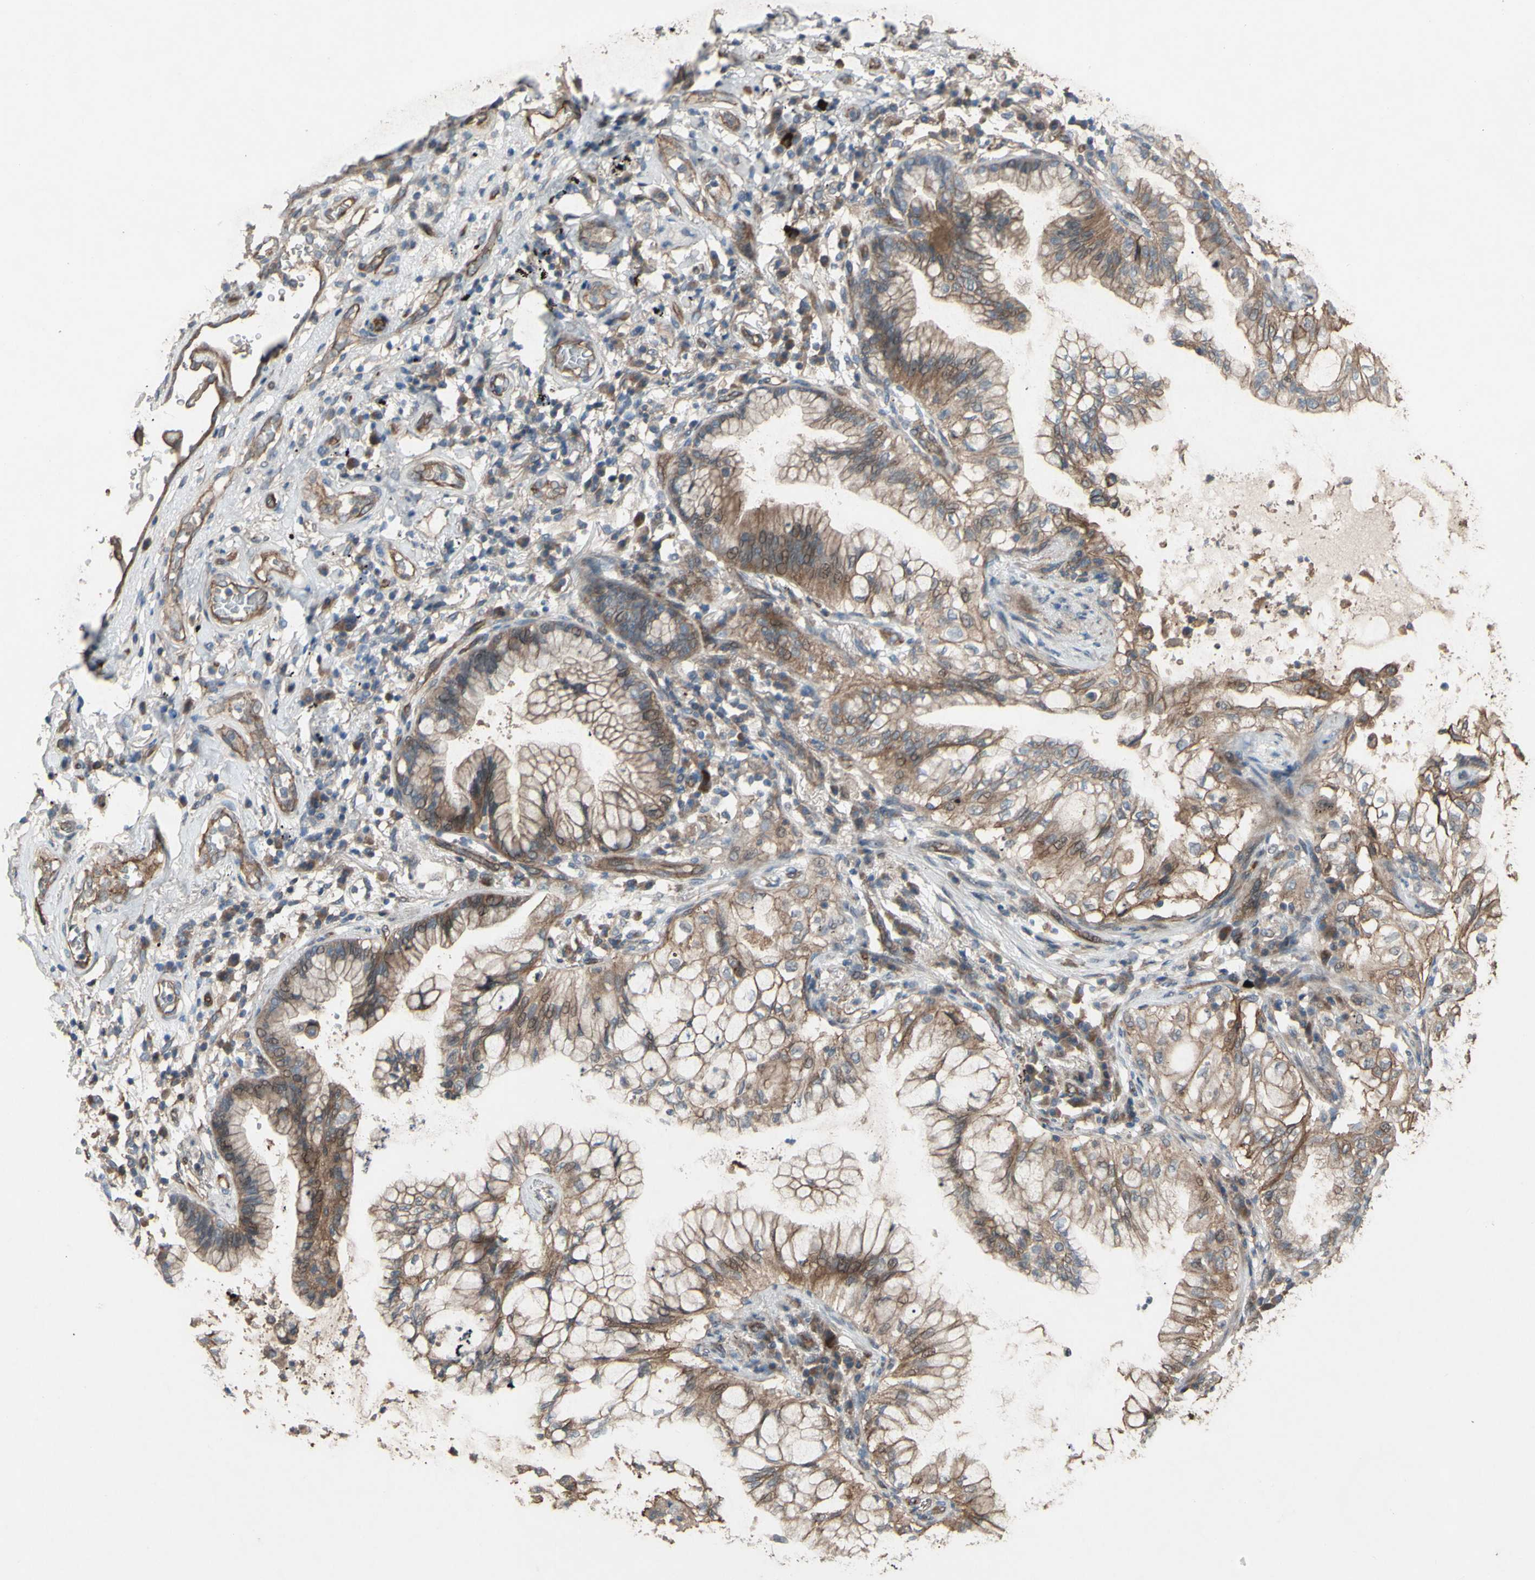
{"staining": {"intensity": "moderate", "quantity": ">75%", "location": "cytoplasmic/membranous"}, "tissue": "lung cancer", "cell_type": "Tumor cells", "image_type": "cancer", "snomed": [{"axis": "morphology", "description": "Adenocarcinoma, NOS"}, {"axis": "topography", "description": "Lung"}], "caption": "Lung adenocarcinoma stained with DAB immunohistochemistry (IHC) shows medium levels of moderate cytoplasmic/membranous staining in approximately >75% of tumor cells.", "gene": "SHROOM4", "patient": {"sex": "female", "age": 70}}